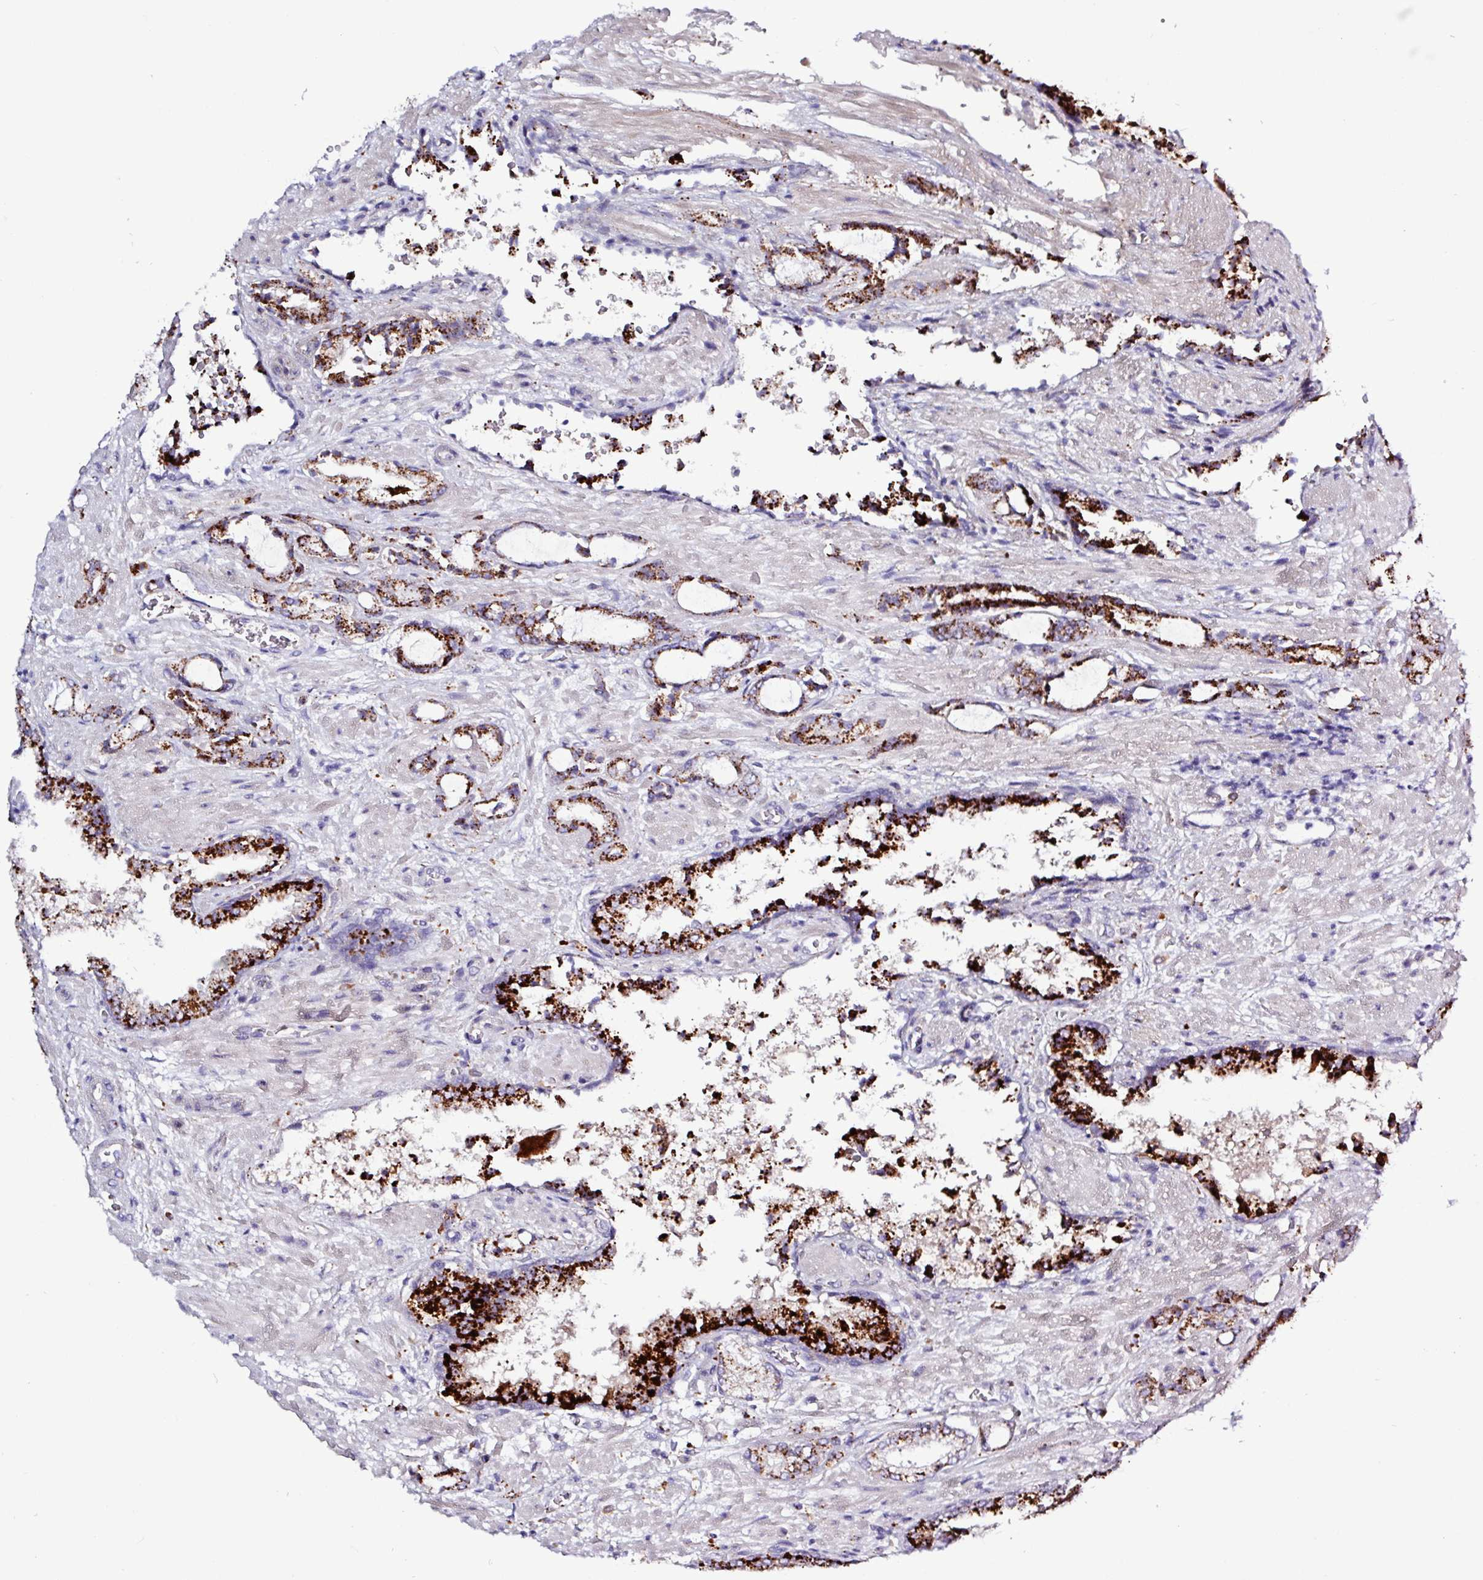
{"staining": {"intensity": "strong", "quantity": ">75%", "location": "cytoplasmic/membranous"}, "tissue": "prostate cancer", "cell_type": "Tumor cells", "image_type": "cancer", "snomed": [{"axis": "morphology", "description": "Adenocarcinoma, High grade"}, {"axis": "topography", "description": "Prostate"}], "caption": "The image shows staining of prostate cancer, revealing strong cytoplasmic/membranous protein positivity (brown color) within tumor cells.", "gene": "AMIGO2", "patient": {"sex": "male", "age": 68}}